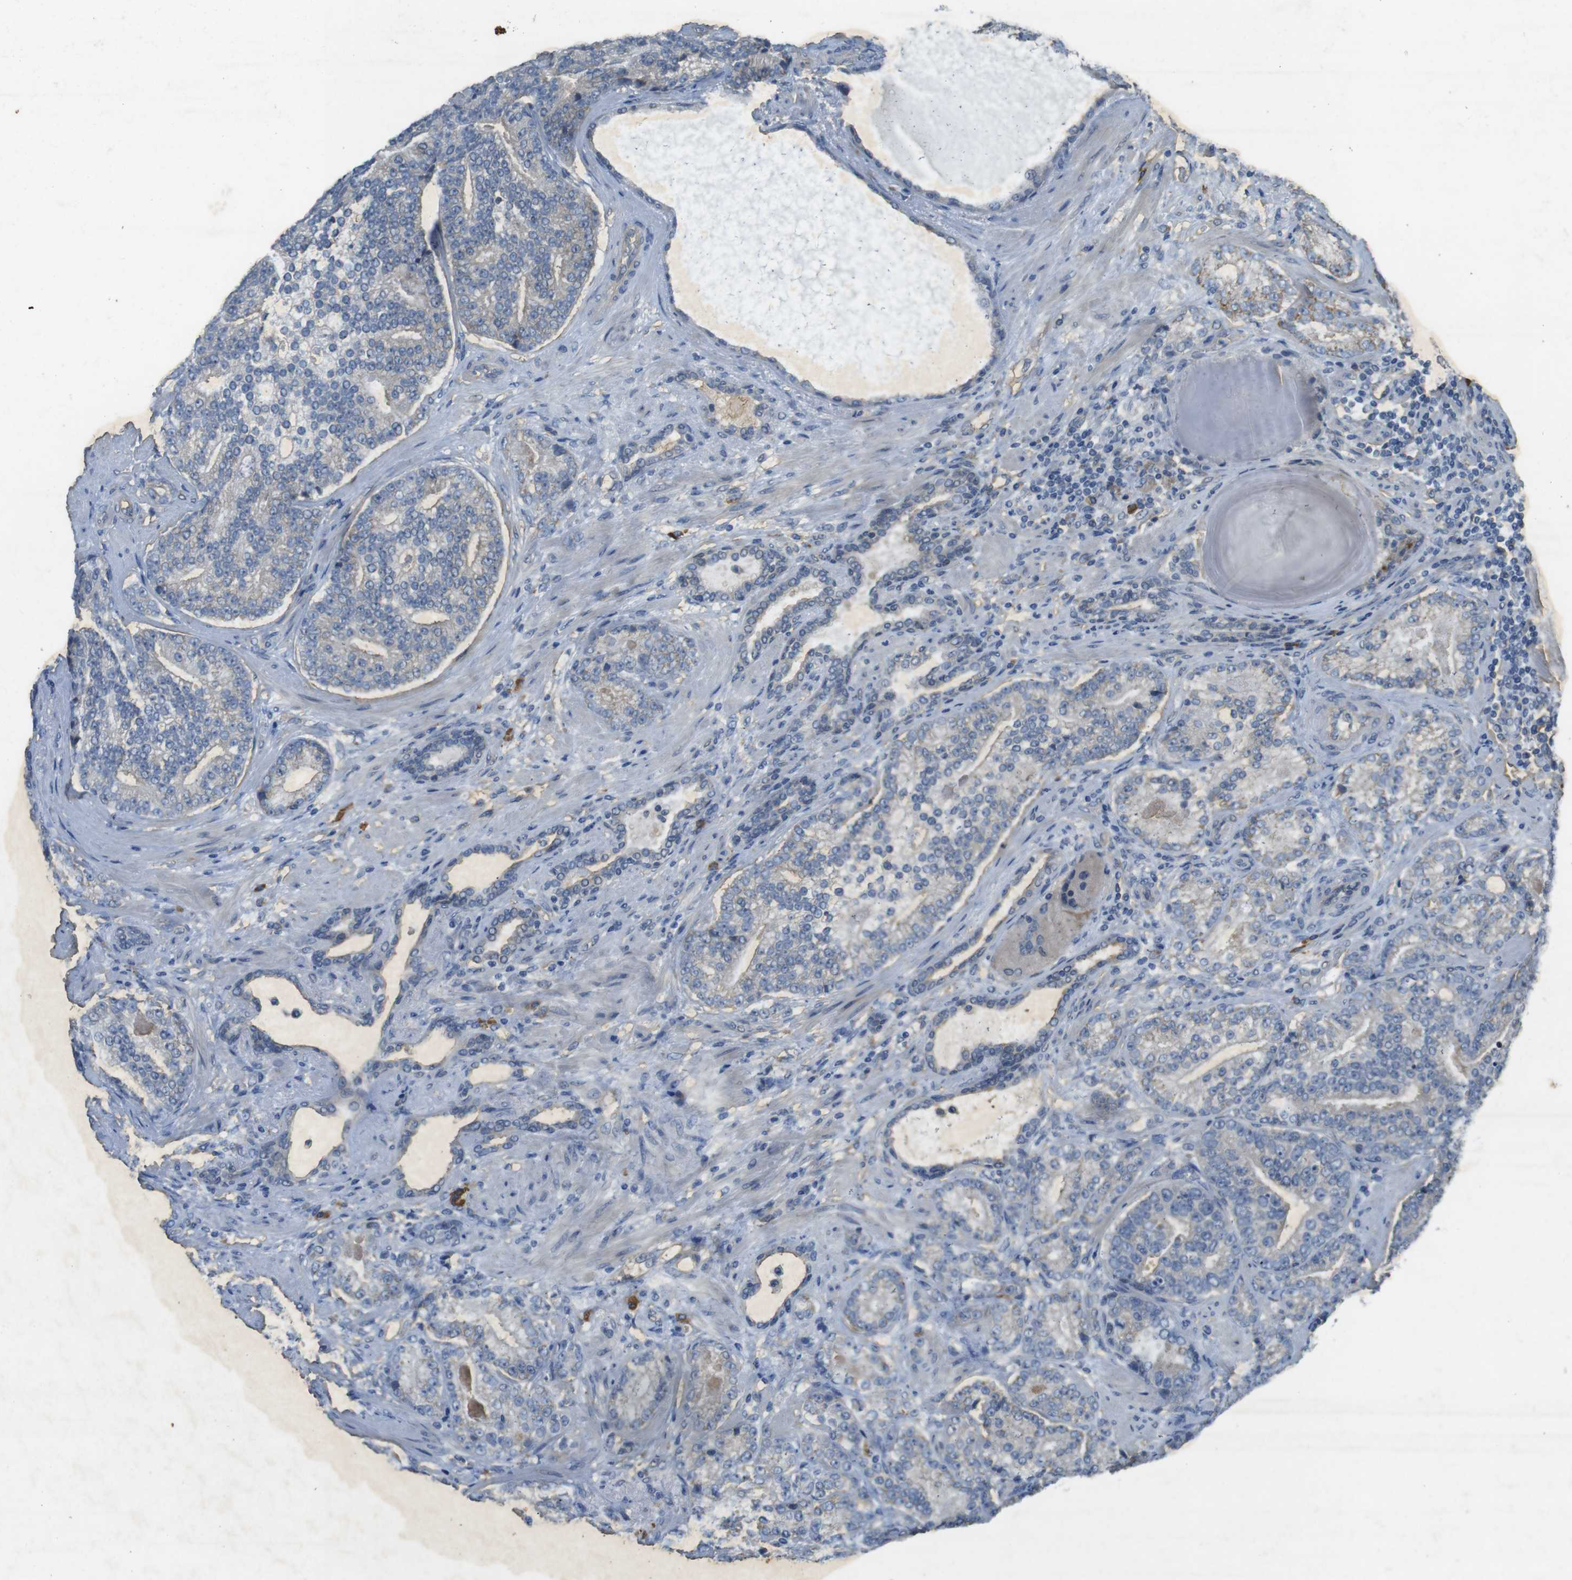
{"staining": {"intensity": "weak", "quantity": ">75%", "location": "cytoplasmic/membranous"}, "tissue": "prostate cancer", "cell_type": "Tumor cells", "image_type": "cancer", "snomed": [{"axis": "morphology", "description": "Adenocarcinoma, High grade"}, {"axis": "topography", "description": "Prostate"}], "caption": "Prostate adenocarcinoma (high-grade) stained with DAB (3,3'-diaminobenzidine) immunohistochemistry (IHC) demonstrates low levels of weak cytoplasmic/membranous expression in about >75% of tumor cells. Nuclei are stained in blue.", "gene": "FLCN", "patient": {"sex": "male", "age": 61}}